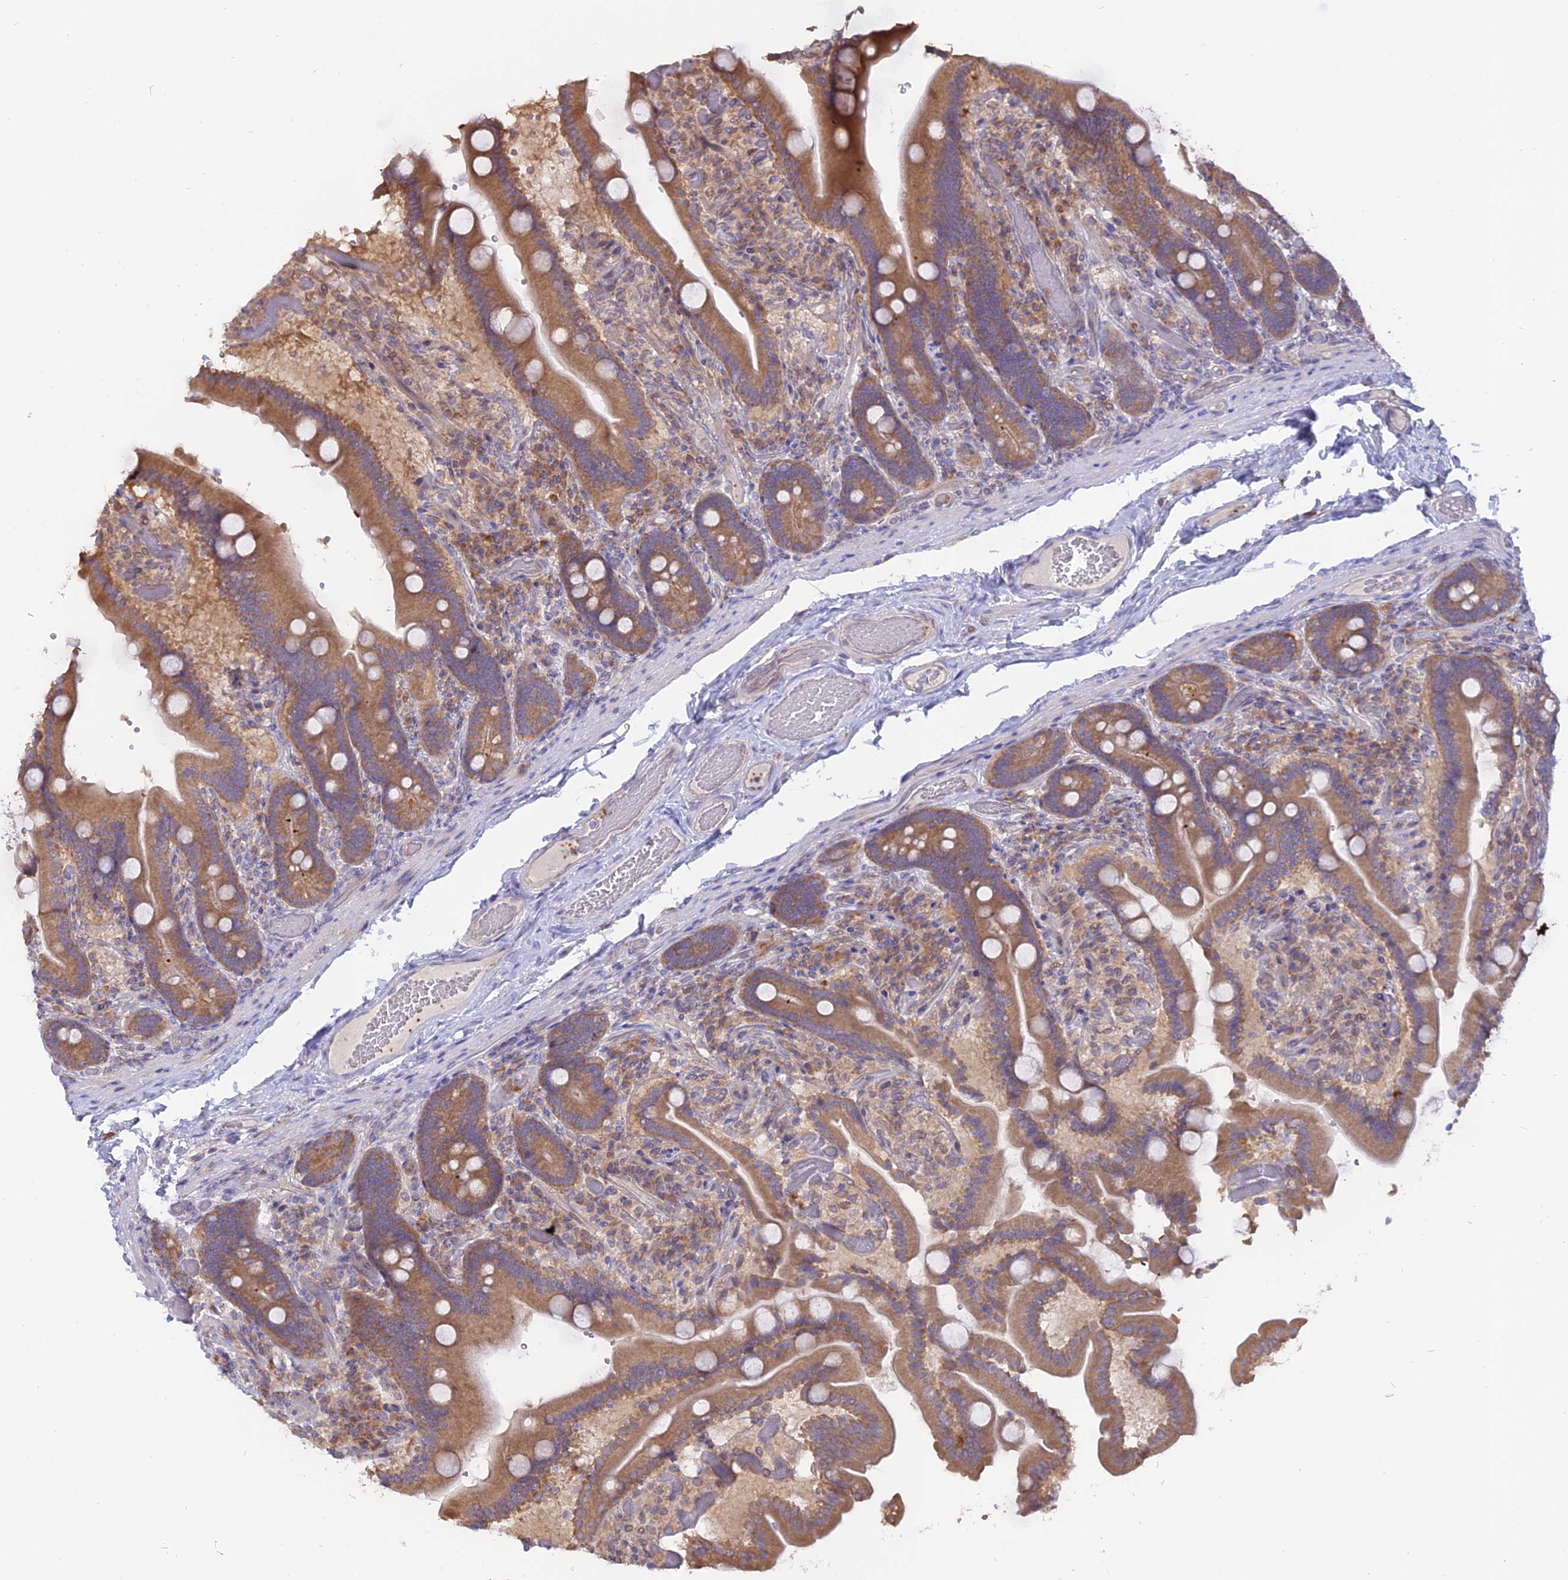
{"staining": {"intensity": "moderate", "quantity": ">75%", "location": "cytoplasmic/membranous"}, "tissue": "duodenum", "cell_type": "Glandular cells", "image_type": "normal", "snomed": [{"axis": "morphology", "description": "Normal tissue, NOS"}, {"axis": "topography", "description": "Duodenum"}], "caption": "Protein analysis of unremarkable duodenum demonstrates moderate cytoplasmic/membranous expression in about >75% of glandular cells. The protein is shown in brown color, while the nuclei are stained blue.", "gene": "IL21R", "patient": {"sex": "female", "age": 62}}